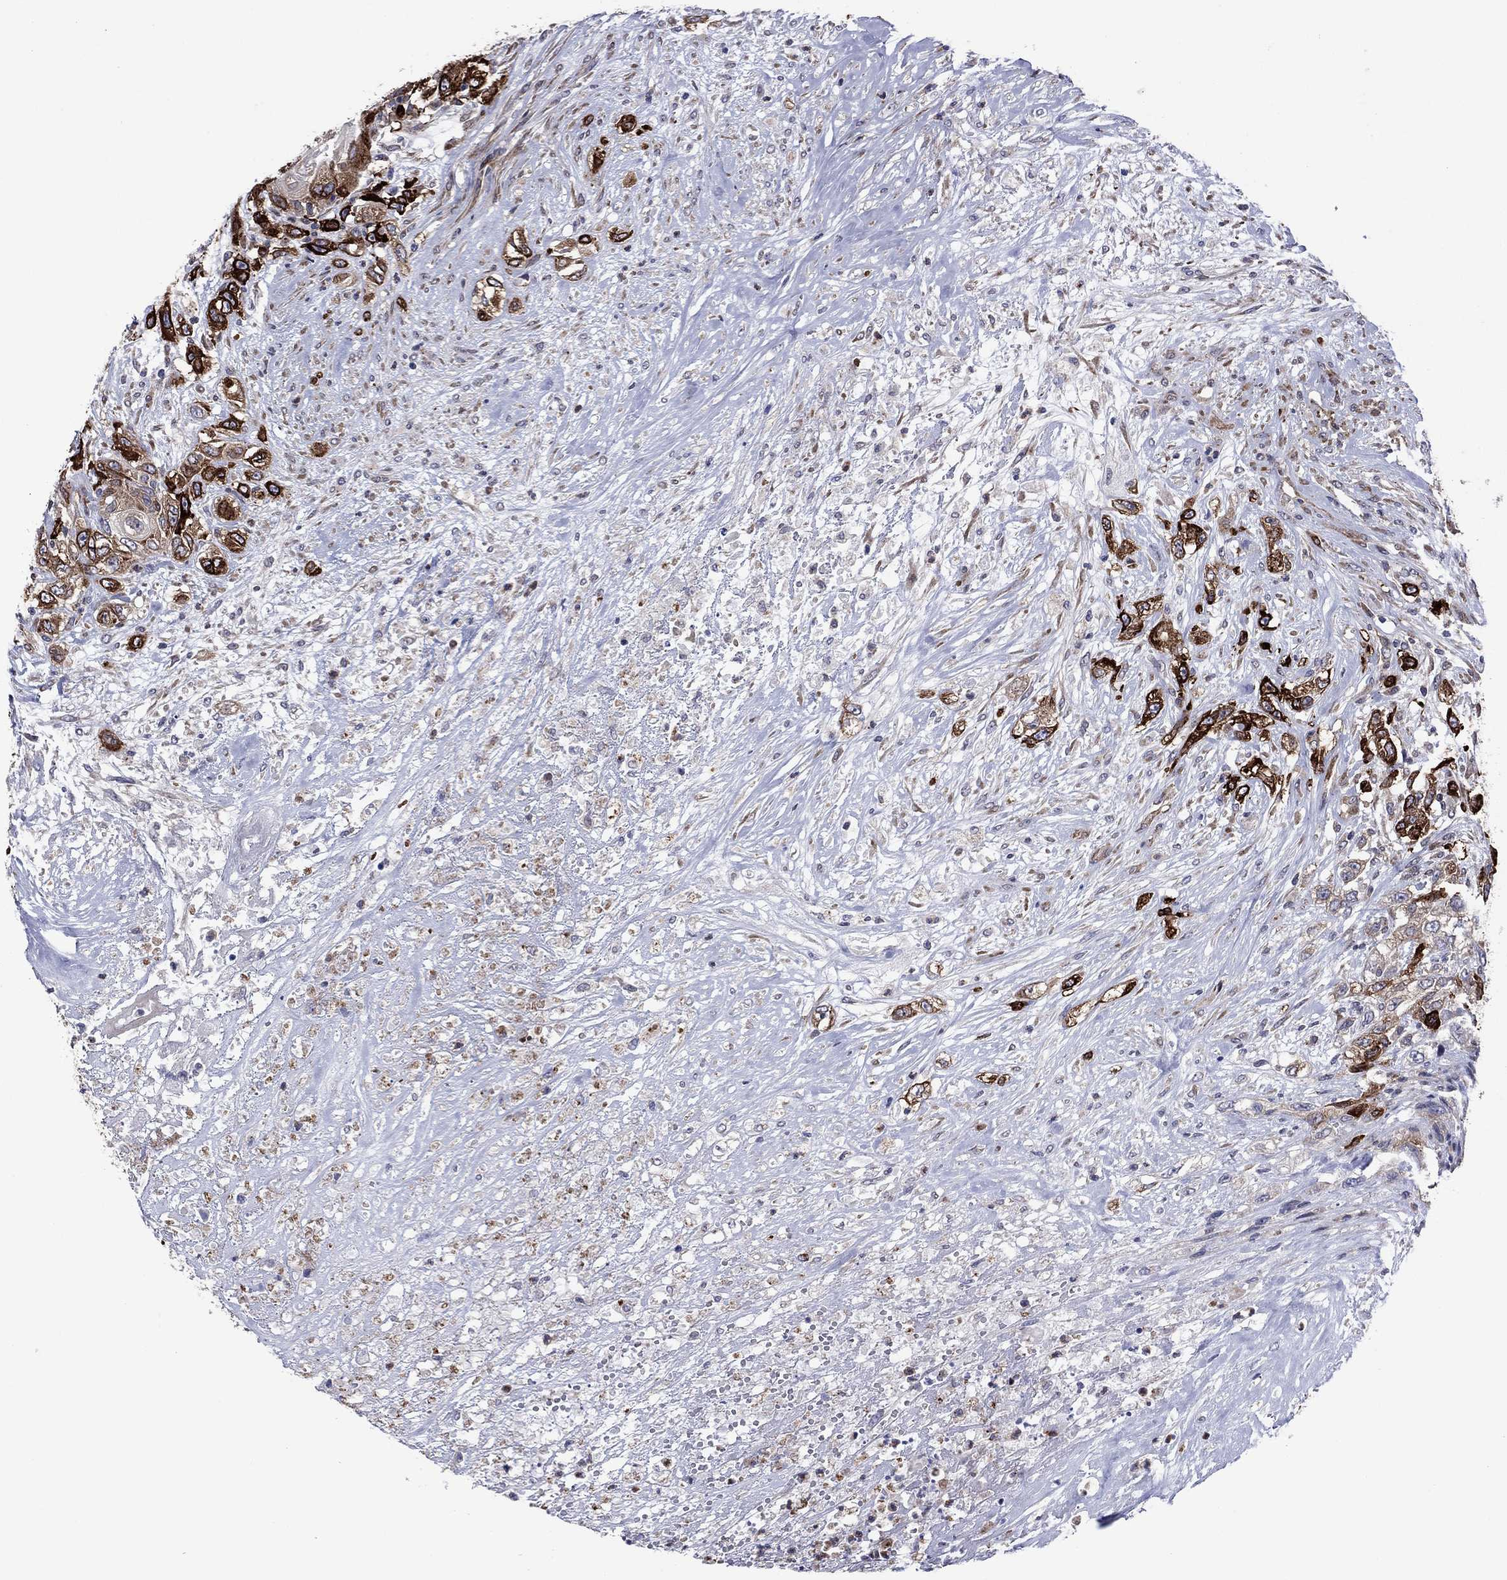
{"staining": {"intensity": "strong", "quantity": ">75%", "location": "cytoplasmic/membranous"}, "tissue": "urothelial cancer", "cell_type": "Tumor cells", "image_type": "cancer", "snomed": [{"axis": "morphology", "description": "Urothelial carcinoma, High grade"}, {"axis": "topography", "description": "Urinary bladder"}], "caption": "Tumor cells reveal high levels of strong cytoplasmic/membranous positivity in approximately >75% of cells in high-grade urothelial carcinoma. The staining was performed using DAB to visualize the protein expression in brown, while the nuclei were stained in blue with hematoxylin (Magnification: 20x).", "gene": "GPR155", "patient": {"sex": "female", "age": 56}}